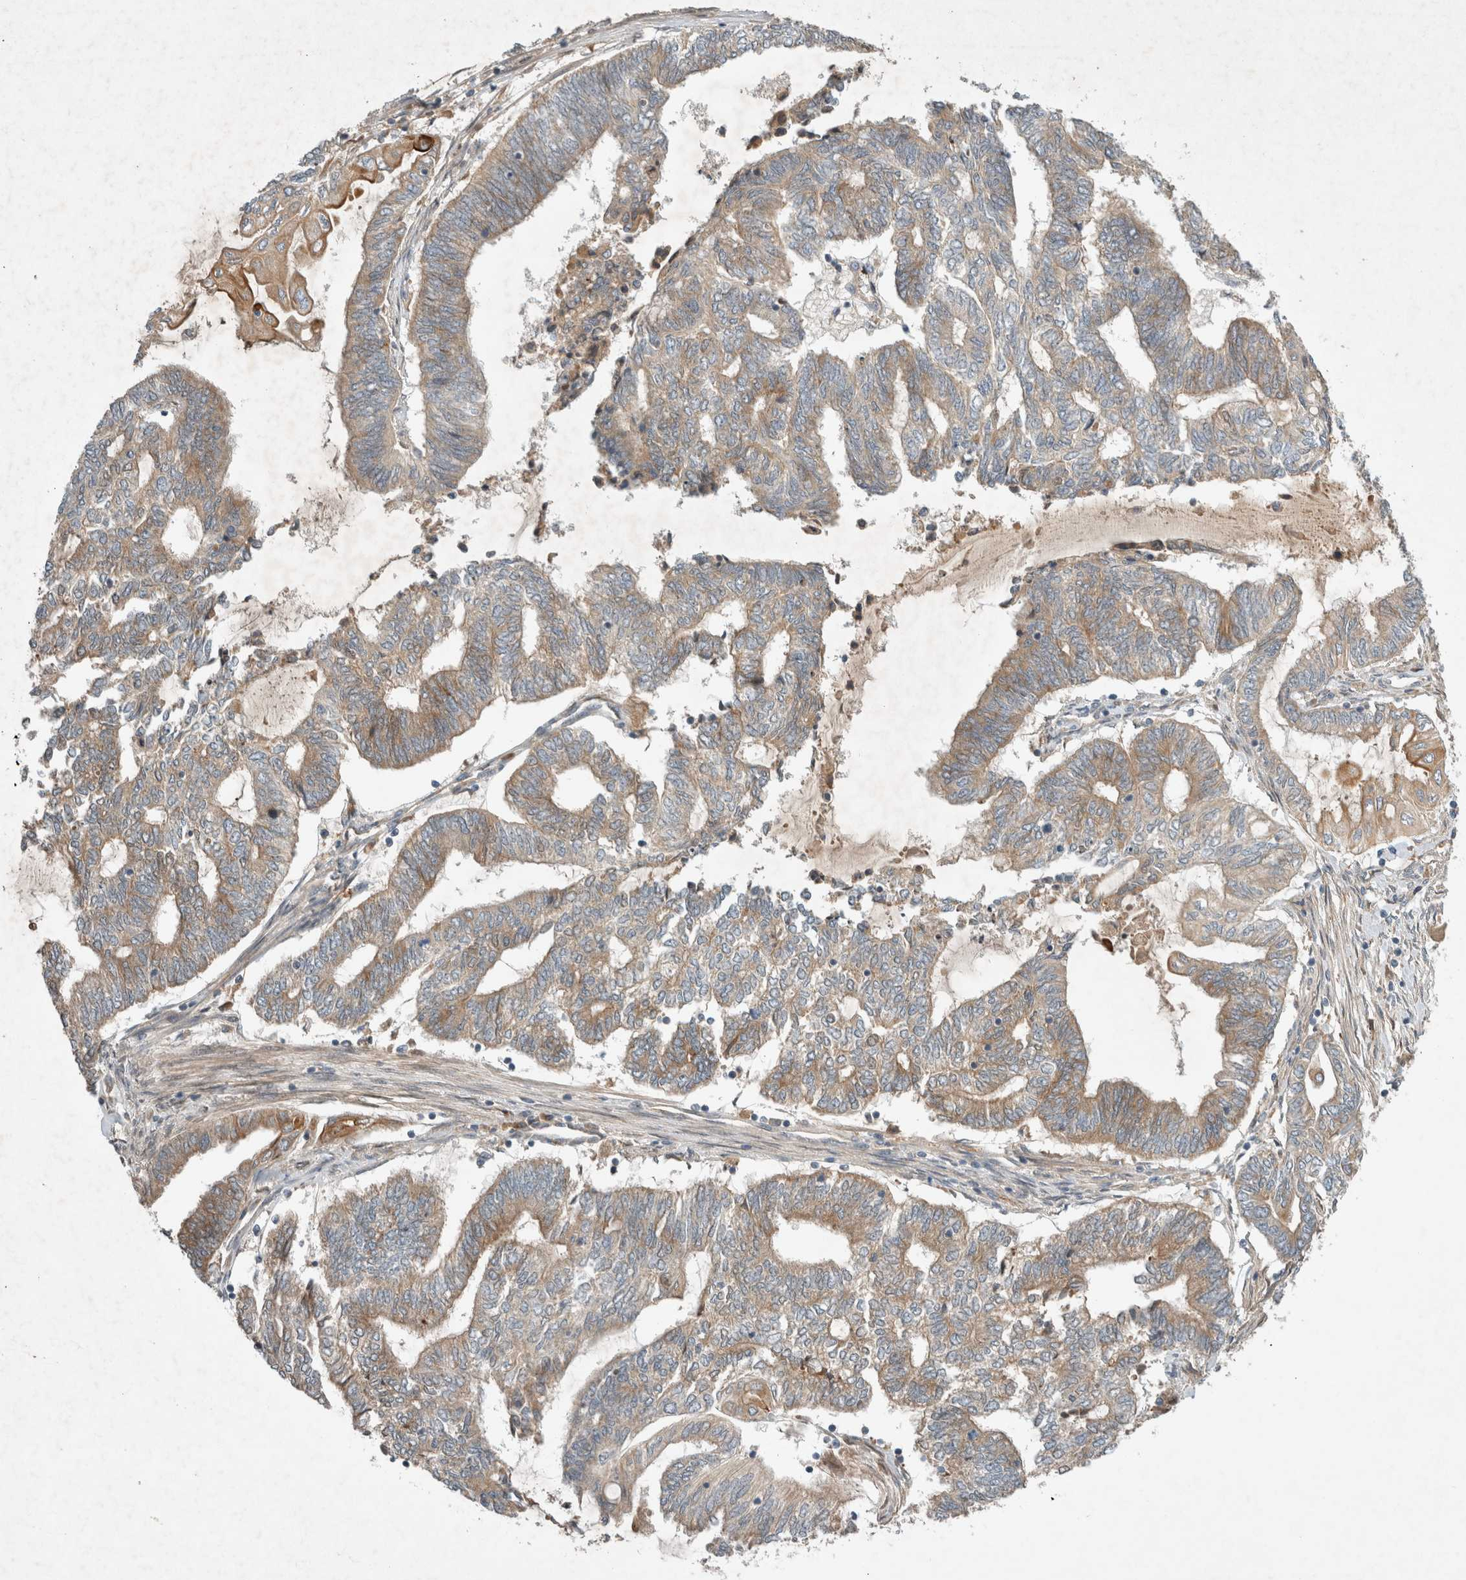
{"staining": {"intensity": "weak", "quantity": ">75%", "location": "cytoplasmic/membranous"}, "tissue": "endometrial cancer", "cell_type": "Tumor cells", "image_type": "cancer", "snomed": [{"axis": "morphology", "description": "Adenocarcinoma, NOS"}, {"axis": "topography", "description": "Uterus"}, {"axis": "topography", "description": "Endometrium"}], "caption": "Human endometrial adenocarcinoma stained for a protein (brown) exhibits weak cytoplasmic/membranous positive staining in about >75% of tumor cells.", "gene": "ARMC9", "patient": {"sex": "female", "age": 70}}